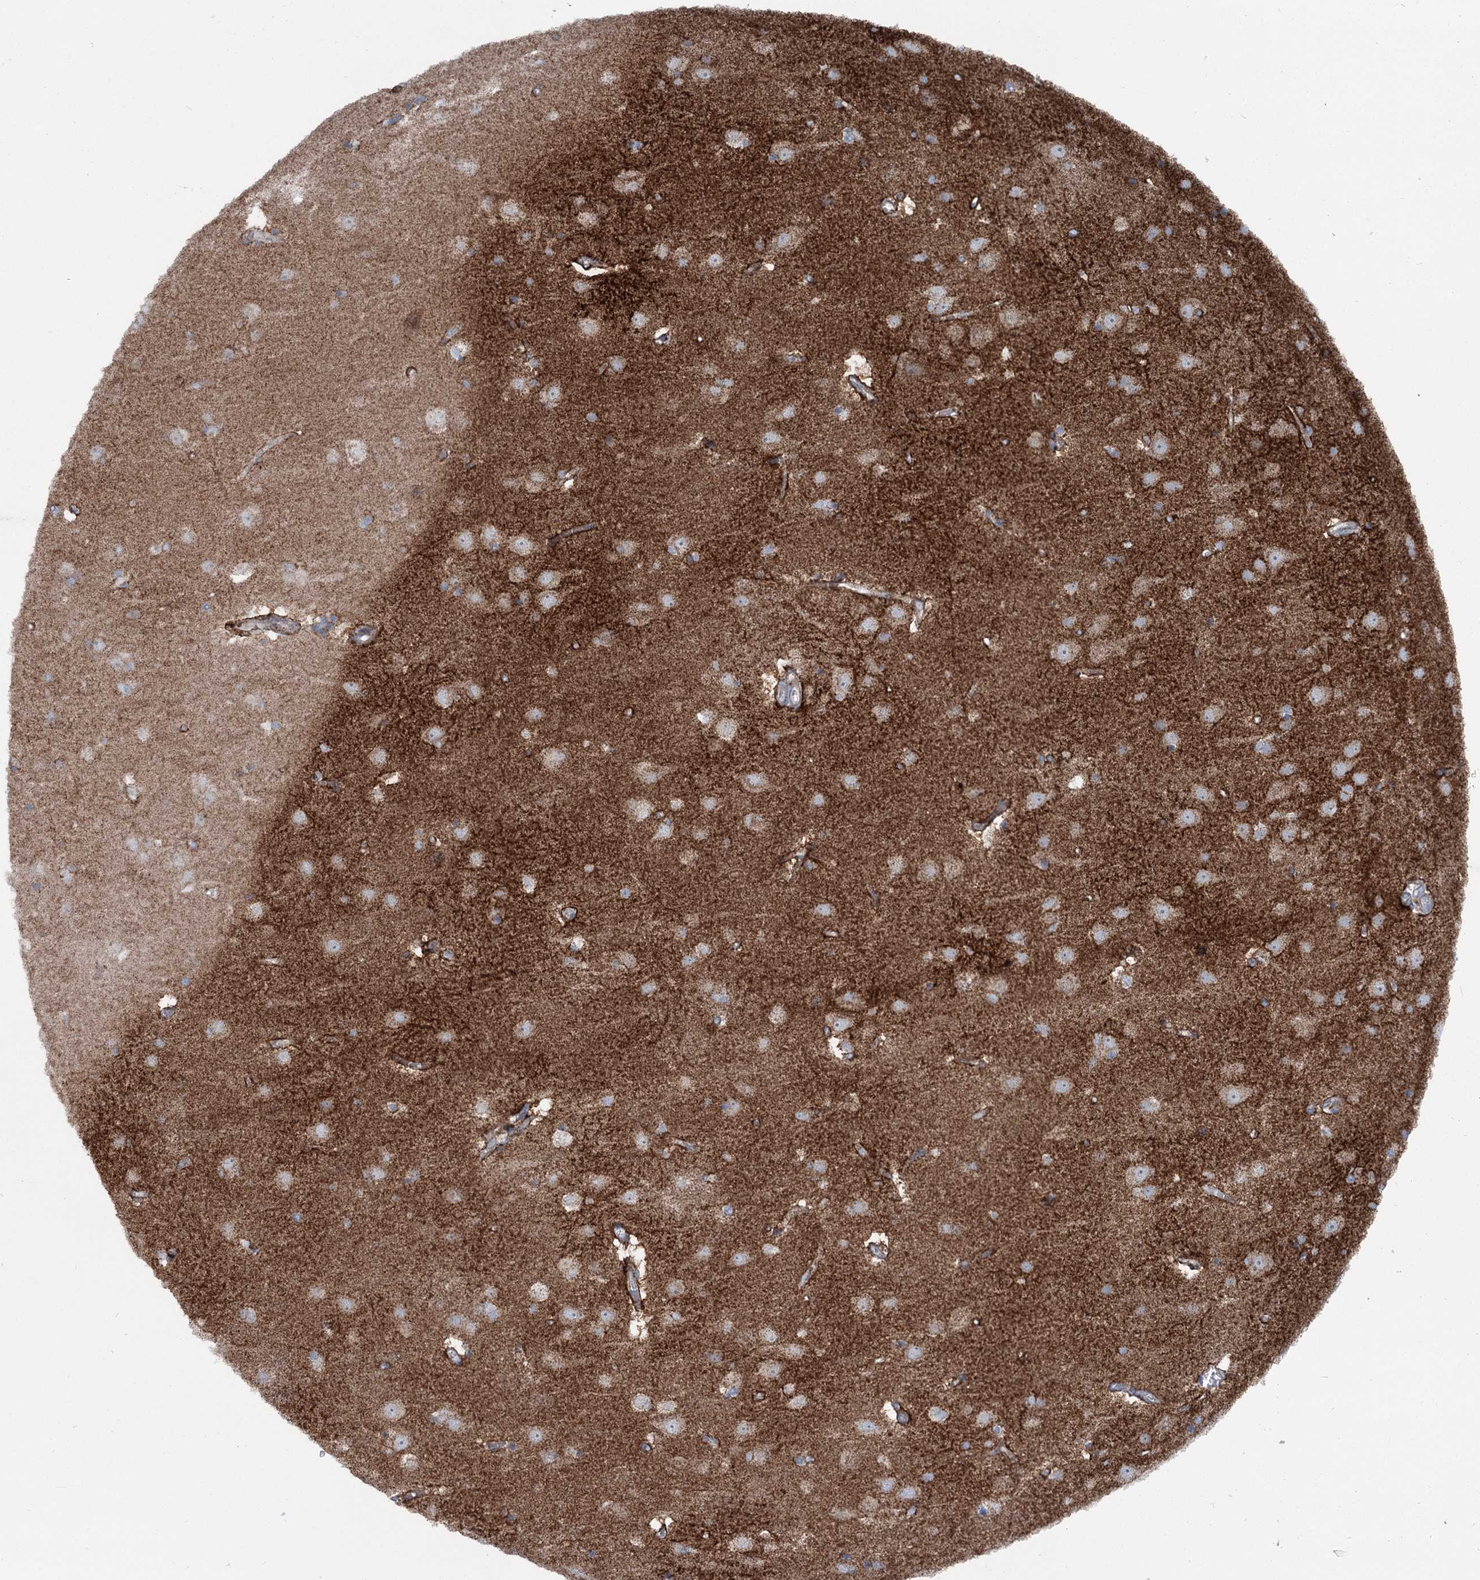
{"staining": {"intensity": "weak", "quantity": ">75%", "location": "cytoplasmic/membranous"}, "tissue": "cerebral cortex", "cell_type": "Endothelial cells", "image_type": "normal", "snomed": [{"axis": "morphology", "description": "Normal tissue, NOS"}, {"axis": "topography", "description": "Cerebral cortex"}], "caption": "Immunohistochemistry photomicrograph of benign cerebral cortex: human cerebral cortex stained using immunohistochemistry reveals low levels of weak protein expression localized specifically in the cytoplasmic/membranous of endothelial cells, appearing as a cytoplasmic/membranous brown color.", "gene": "MARK2", "patient": {"sex": "male", "age": 54}}